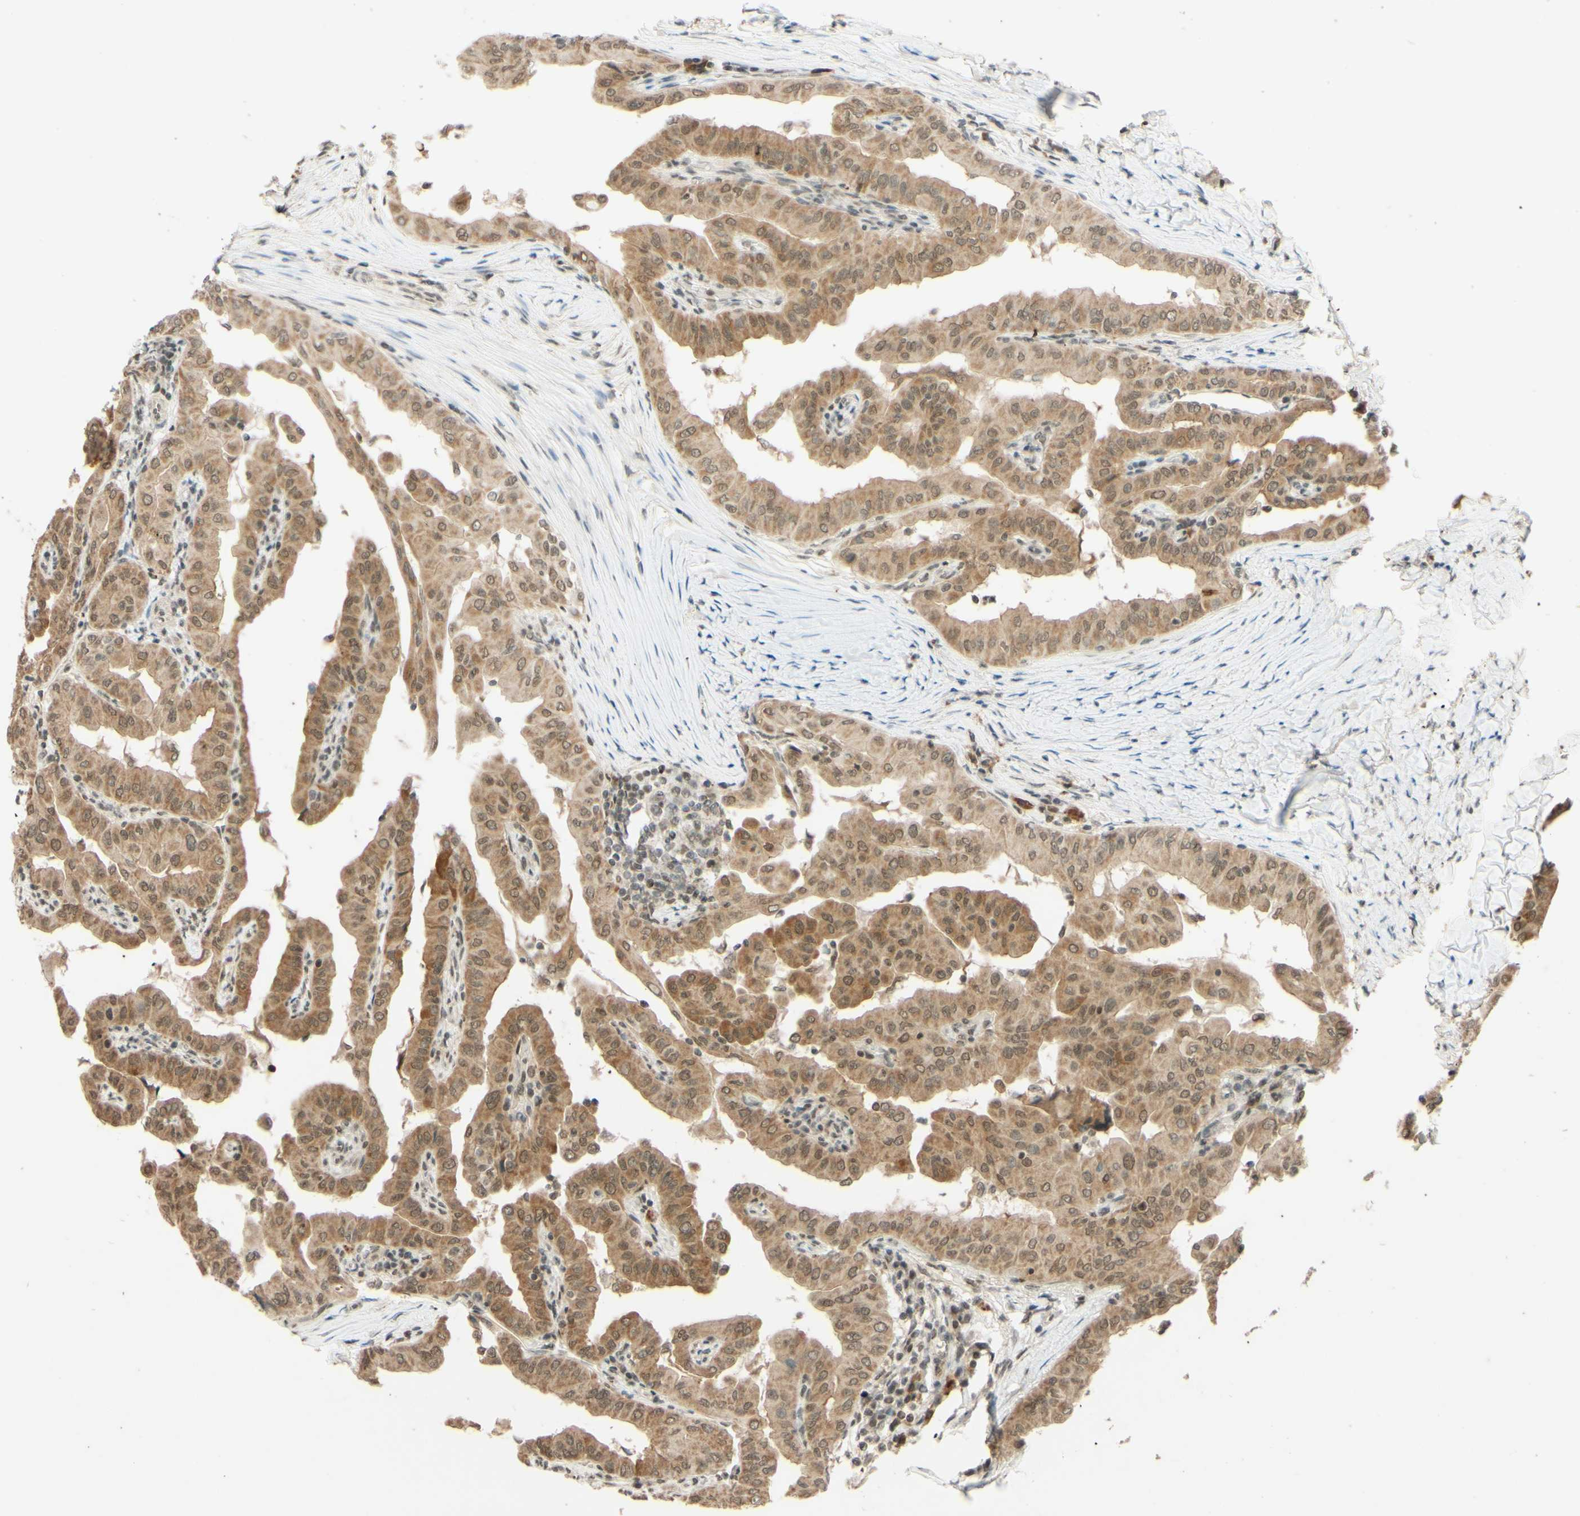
{"staining": {"intensity": "moderate", "quantity": ">75%", "location": "cytoplasmic/membranous,nuclear"}, "tissue": "thyroid cancer", "cell_type": "Tumor cells", "image_type": "cancer", "snomed": [{"axis": "morphology", "description": "Papillary adenocarcinoma, NOS"}, {"axis": "topography", "description": "Thyroid gland"}], "caption": "IHC micrograph of neoplastic tissue: human thyroid cancer (papillary adenocarcinoma) stained using IHC demonstrates medium levels of moderate protein expression localized specifically in the cytoplasmic/membranous and nuclear of tumor cells, appearing as a cytoplasmic/membranous and nuclear brown color.", "gene": "SMARCB1", "patient": {"sex": "male", "age": 33}}